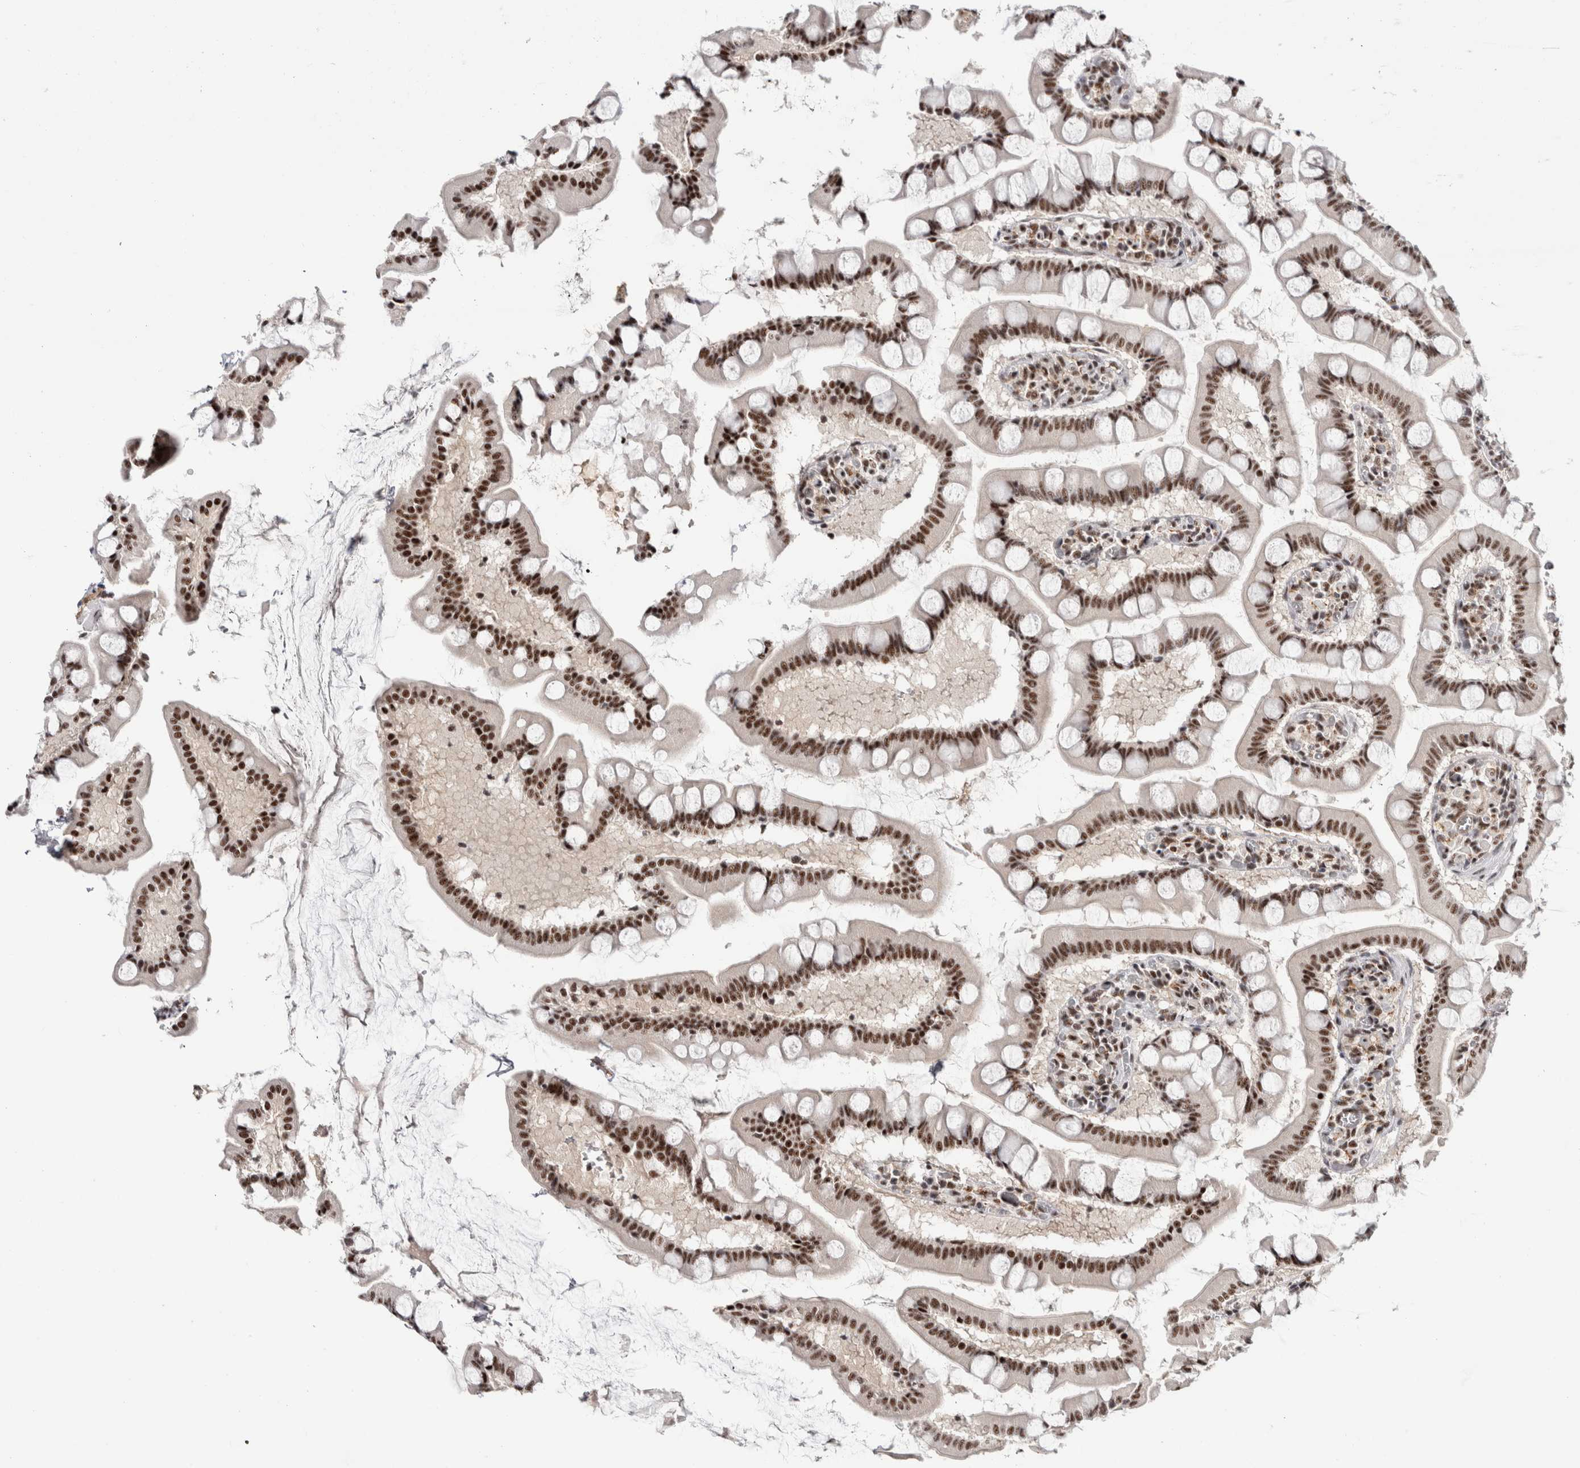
{"staining": {"intensity": "strong", "quantity": ">75%", "location": "nuclear"}, "tissue": "small intestine", "cell_type": "Glandular cells", "image_type": "normal", "snomed": [{"axis": "morphology", "description": "Normal tissue, NOS"}, {"axis": "topography", "description": "Small intestine"}], "caption": "A histopathology image of human small intestine stained for a protein demonstrates strong nuclear brown staining in glandular cells. The protein of interest is shown in brown color, while the nuclei are stained blue.", "gene": "MKNK1", "patient": {"sex": "male", "age": 41}}